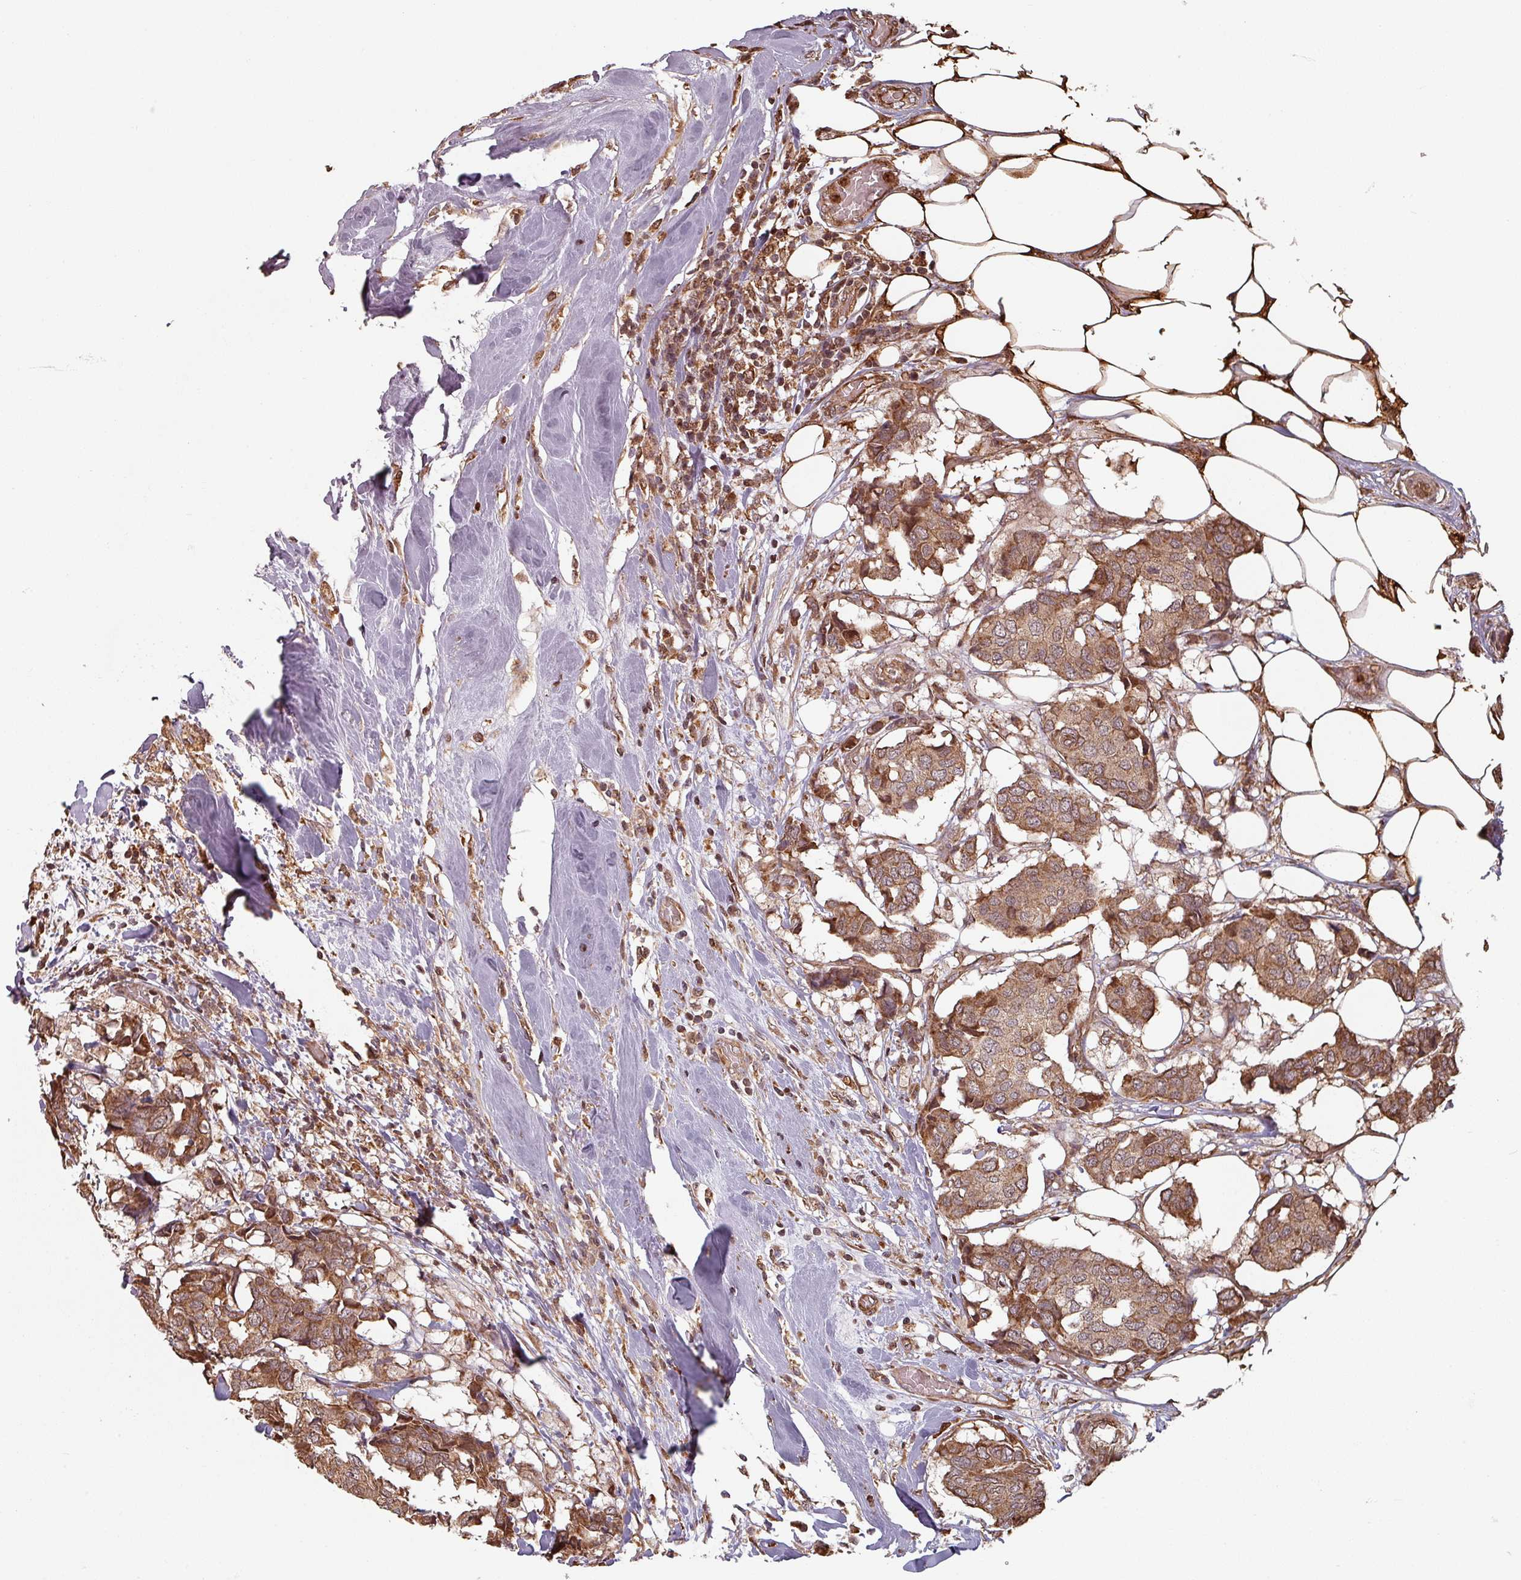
{"staining": {"intensity": "moderate", "quantity": ">75%", "location": "cytoplasmic/membranous"}, "tissue": "breast cancer", "cell_type": "Tumor cells", "image_type": "cancer", "snomed": [{"axis": "morphology", "description": "Duct carcinoma"}, {"axis": "topography", "description": "Breast"}], "caption": "Immunohistochemical staining of breast intraductal carcinoma reveals medium levels of moderate cytoplasmic/membranous protein positivity in approximately >75% of tumor cells.", "gene": "EID1", "patient": {"sex": "female", "age": 75}}